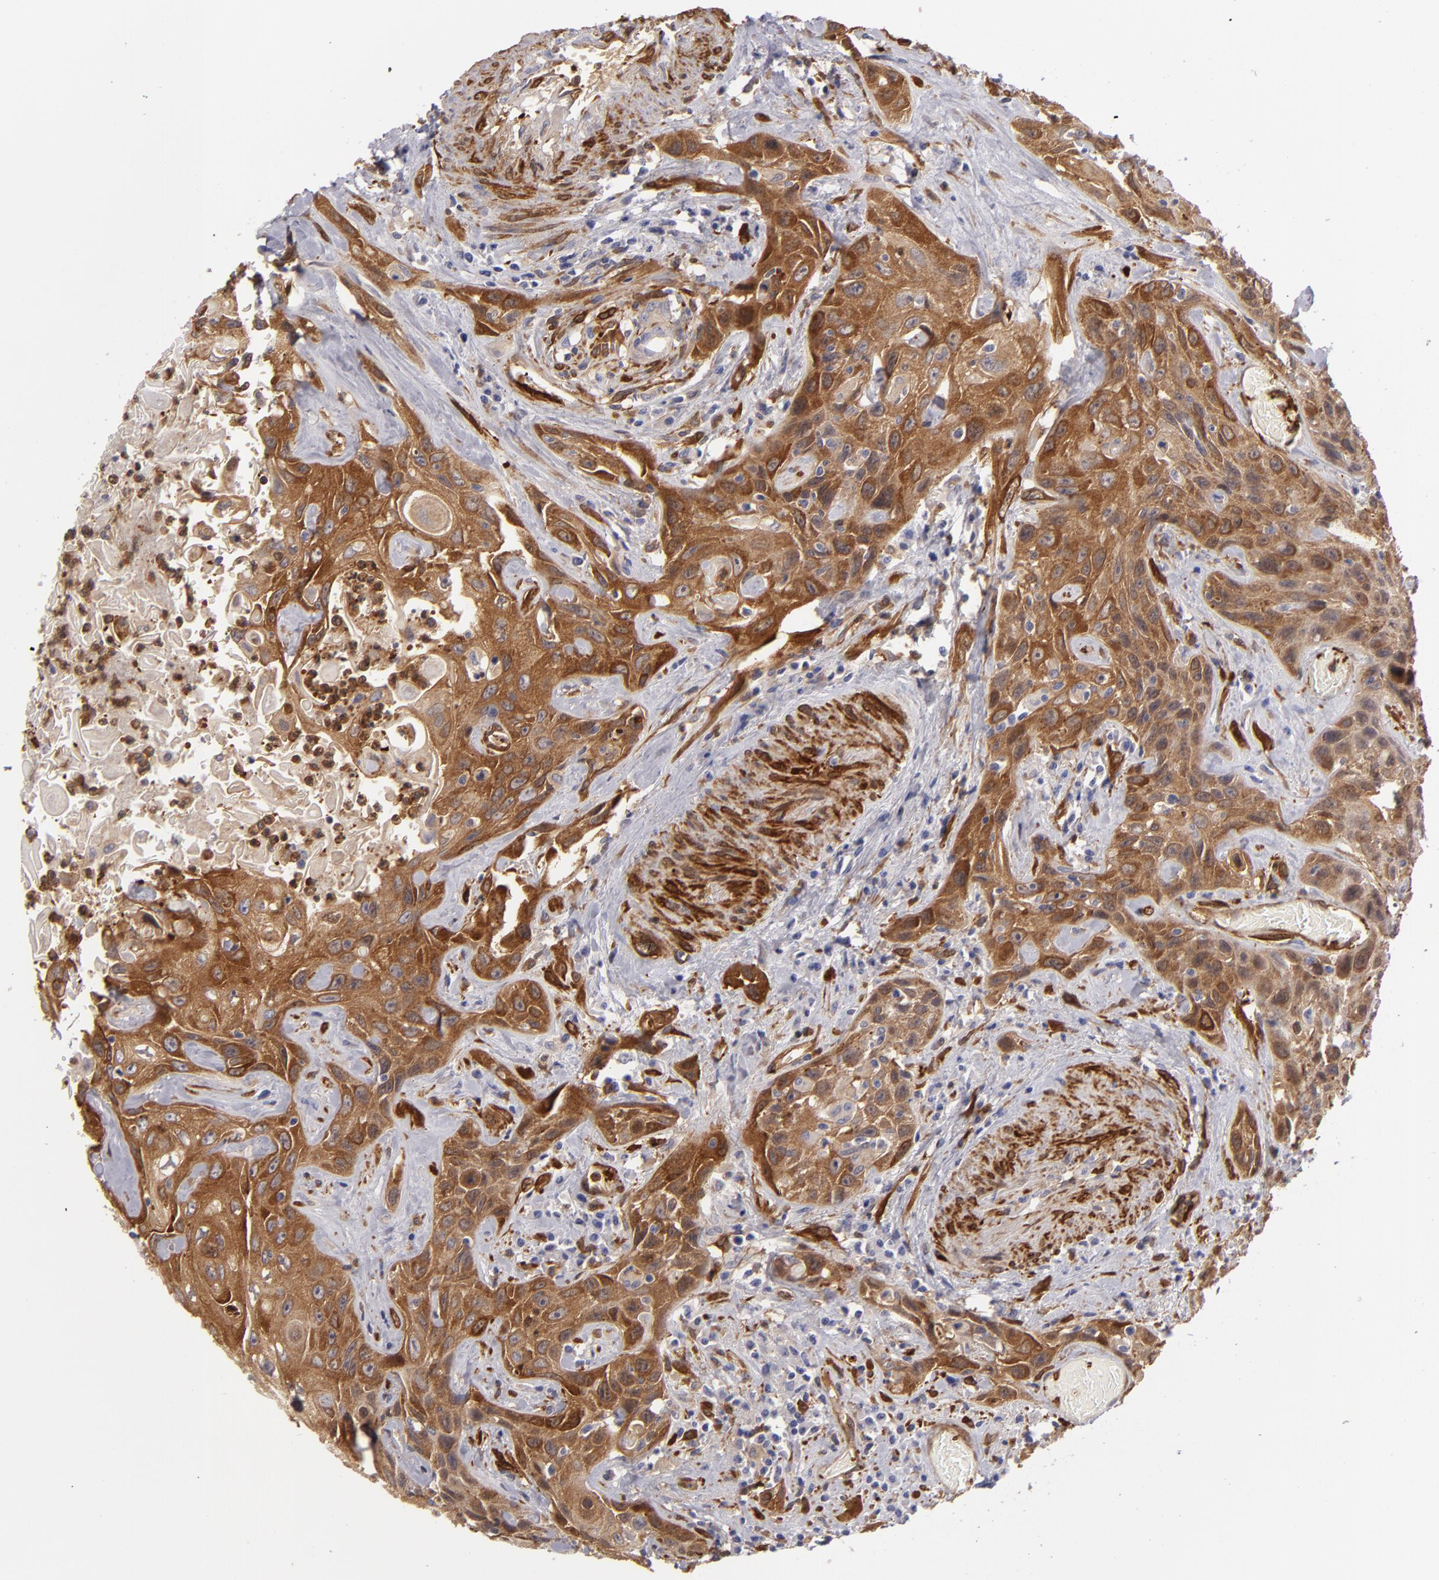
{"staining": {"intensity": "strong", "quantity": ">75%", "location": "cytoplasmic/membranous"}, "tissue": "urothelial cancer", "cell_type": "Tumor cells", "image_type": "cancer", "snomed": [{"axis": "morphology", "description": "Urothelial carcinoma, High grade"}, {"axis": "topography", "description": "Urinary bladder"}], "caption": "This image shows urothelial cancer stained with immunohistochemistry (IHC) to label a protein in brown. The cytoplasmic/membranous of tumor cells show strong positivity for the protein. Nuclei are counter-stained blue.", "gene": "VCL", "patient": {"sex": "female", "age": 84}}